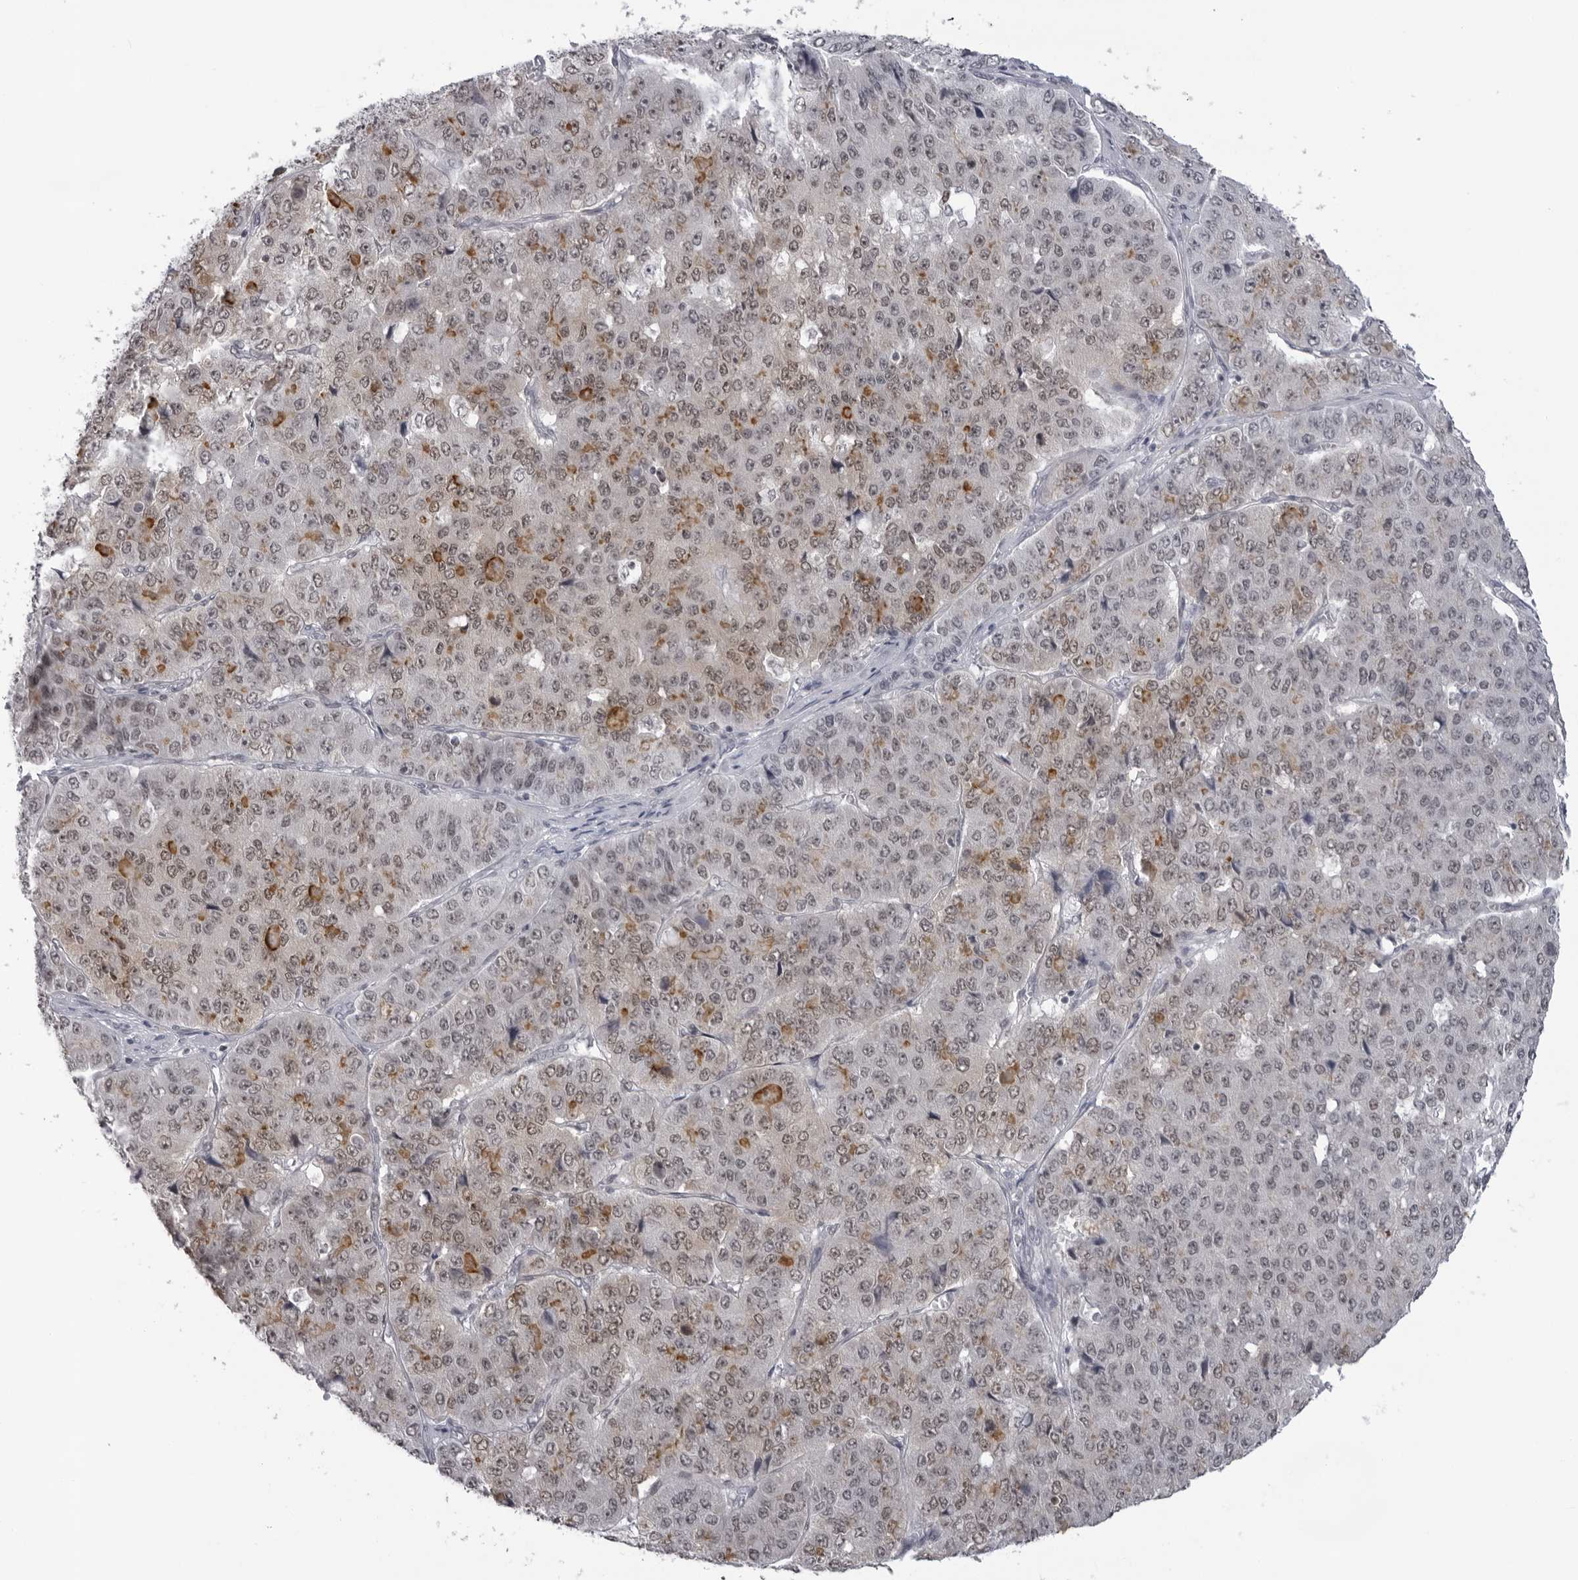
{"staining": {"intensity": "weak", "quantity": ">75%", "location": "cytoplasmic/membranous,nuclear"}, "tissue": "pancreatic cancer", "cell_type": "Tumor cells", "image_type": "cancer", "snomed": [{"axis": "morphology", "description": "Adenocarcinoma, NOS"}, {"axis": "topography", "description": "Pancreas"}], "caption": "The histopathology image shows immunohistochemical staining of pancreatic cancer. There is weak cytoplasmic/membranous and nuclear positivity is identified in about >75% of tumor cells.", "gene": "ESPN", "patient": {"sex": "male", "age": 50}}